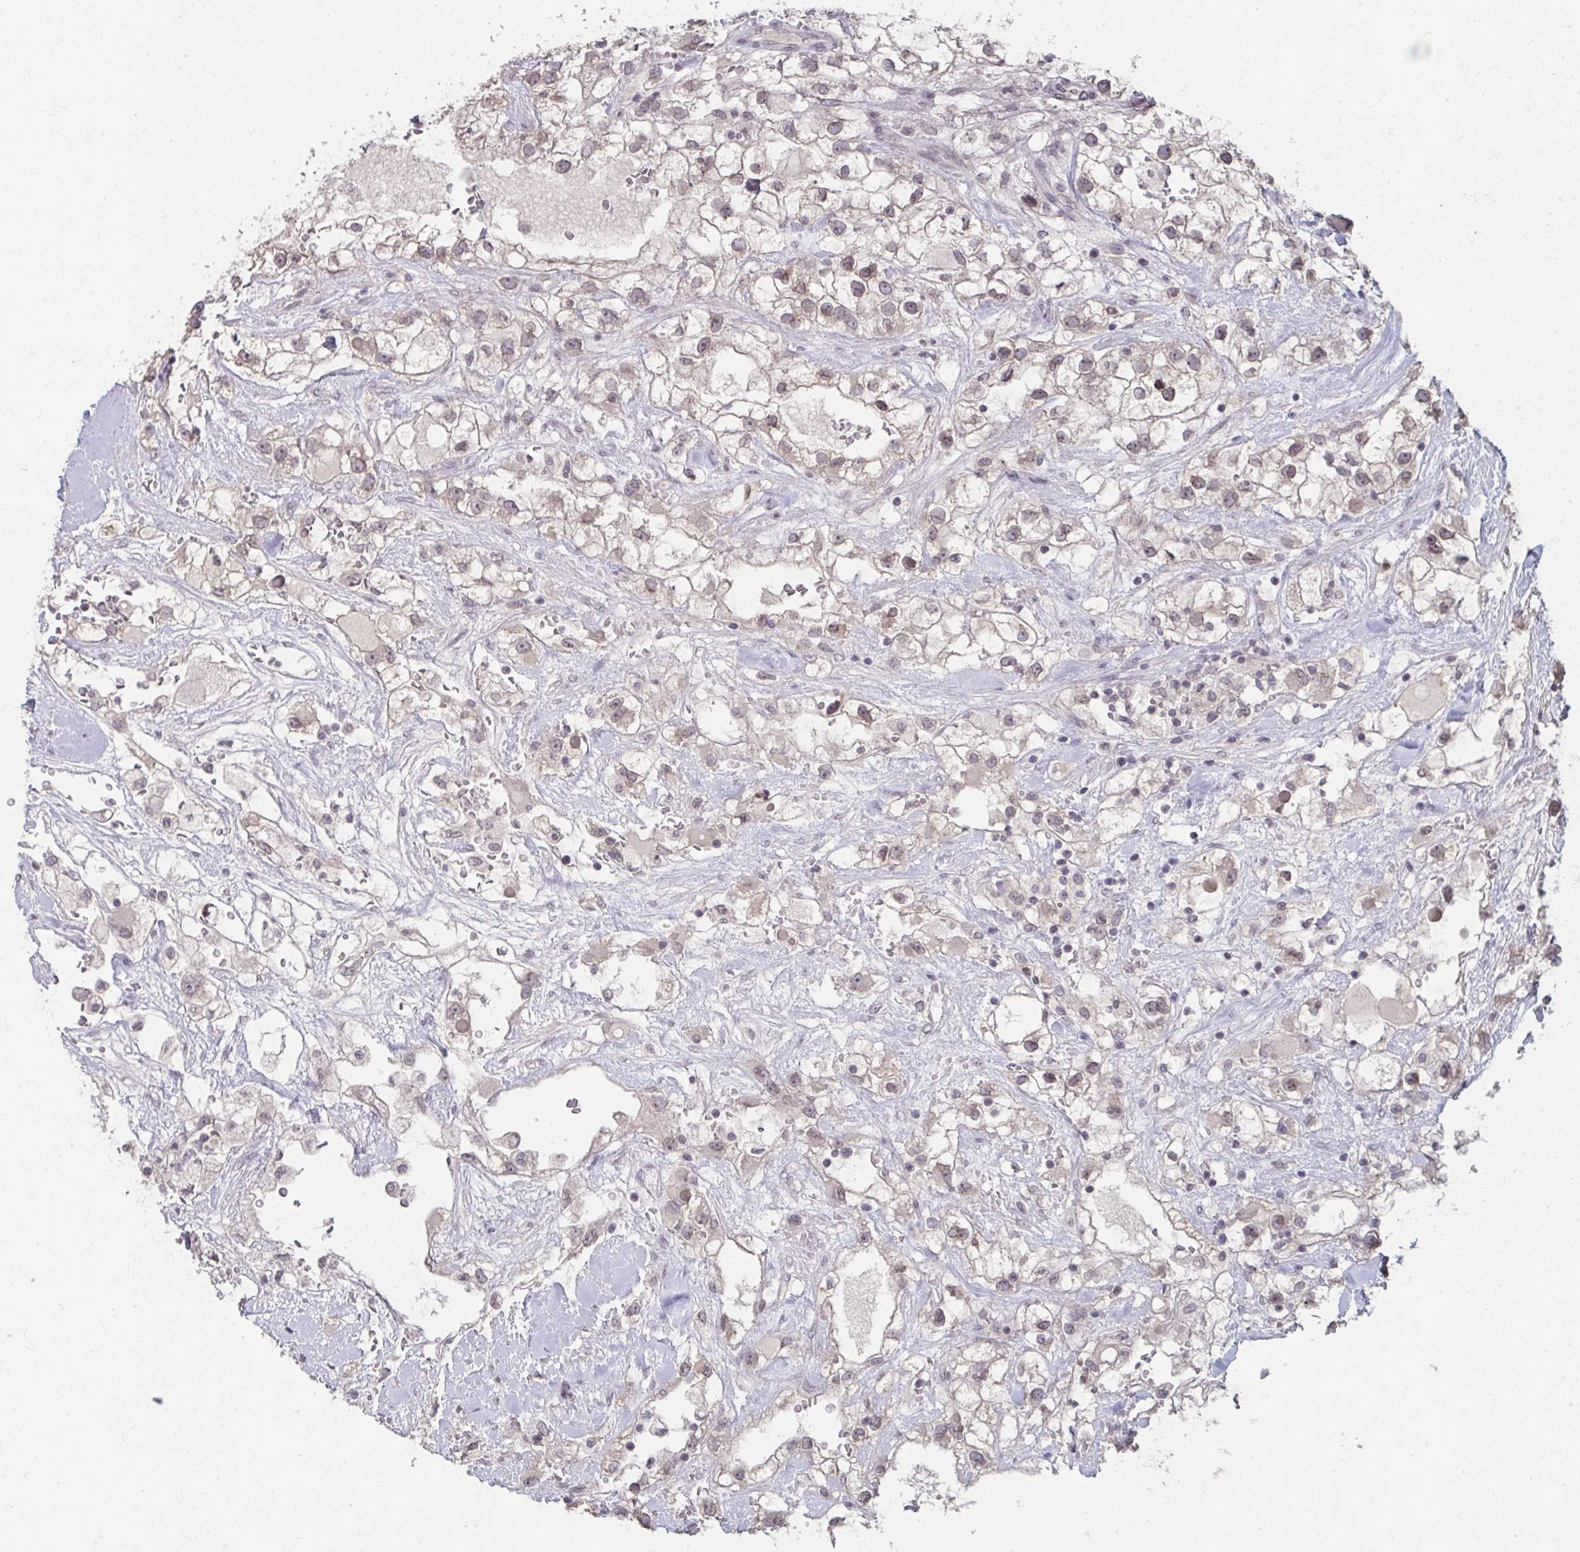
{"staining": {"intensity": "weak", "quantity": "<25%", "location": "nuclear"}, "tissue": "renal cancer", "cell_type": "Tumor cells", "image_type": "cancer", "snomed": [{"axis": "morphology", "description": "Adenocarcinoma, NOS"}, {"axis": "topography", "description": "Kidney"}], "caption": "An immunohistochemistry image of adenocarcinoma (renal) is shown. There is no staining in tumor cells of adenocarcinoma (renal). Brightfield microscopy of immunohistochemistry (IHC) stained with DAB (brown) and hematoxylin (blue), captured at high magnification.", "gene": "NUP133", "patient": {"sex": "male", "age": 59}}